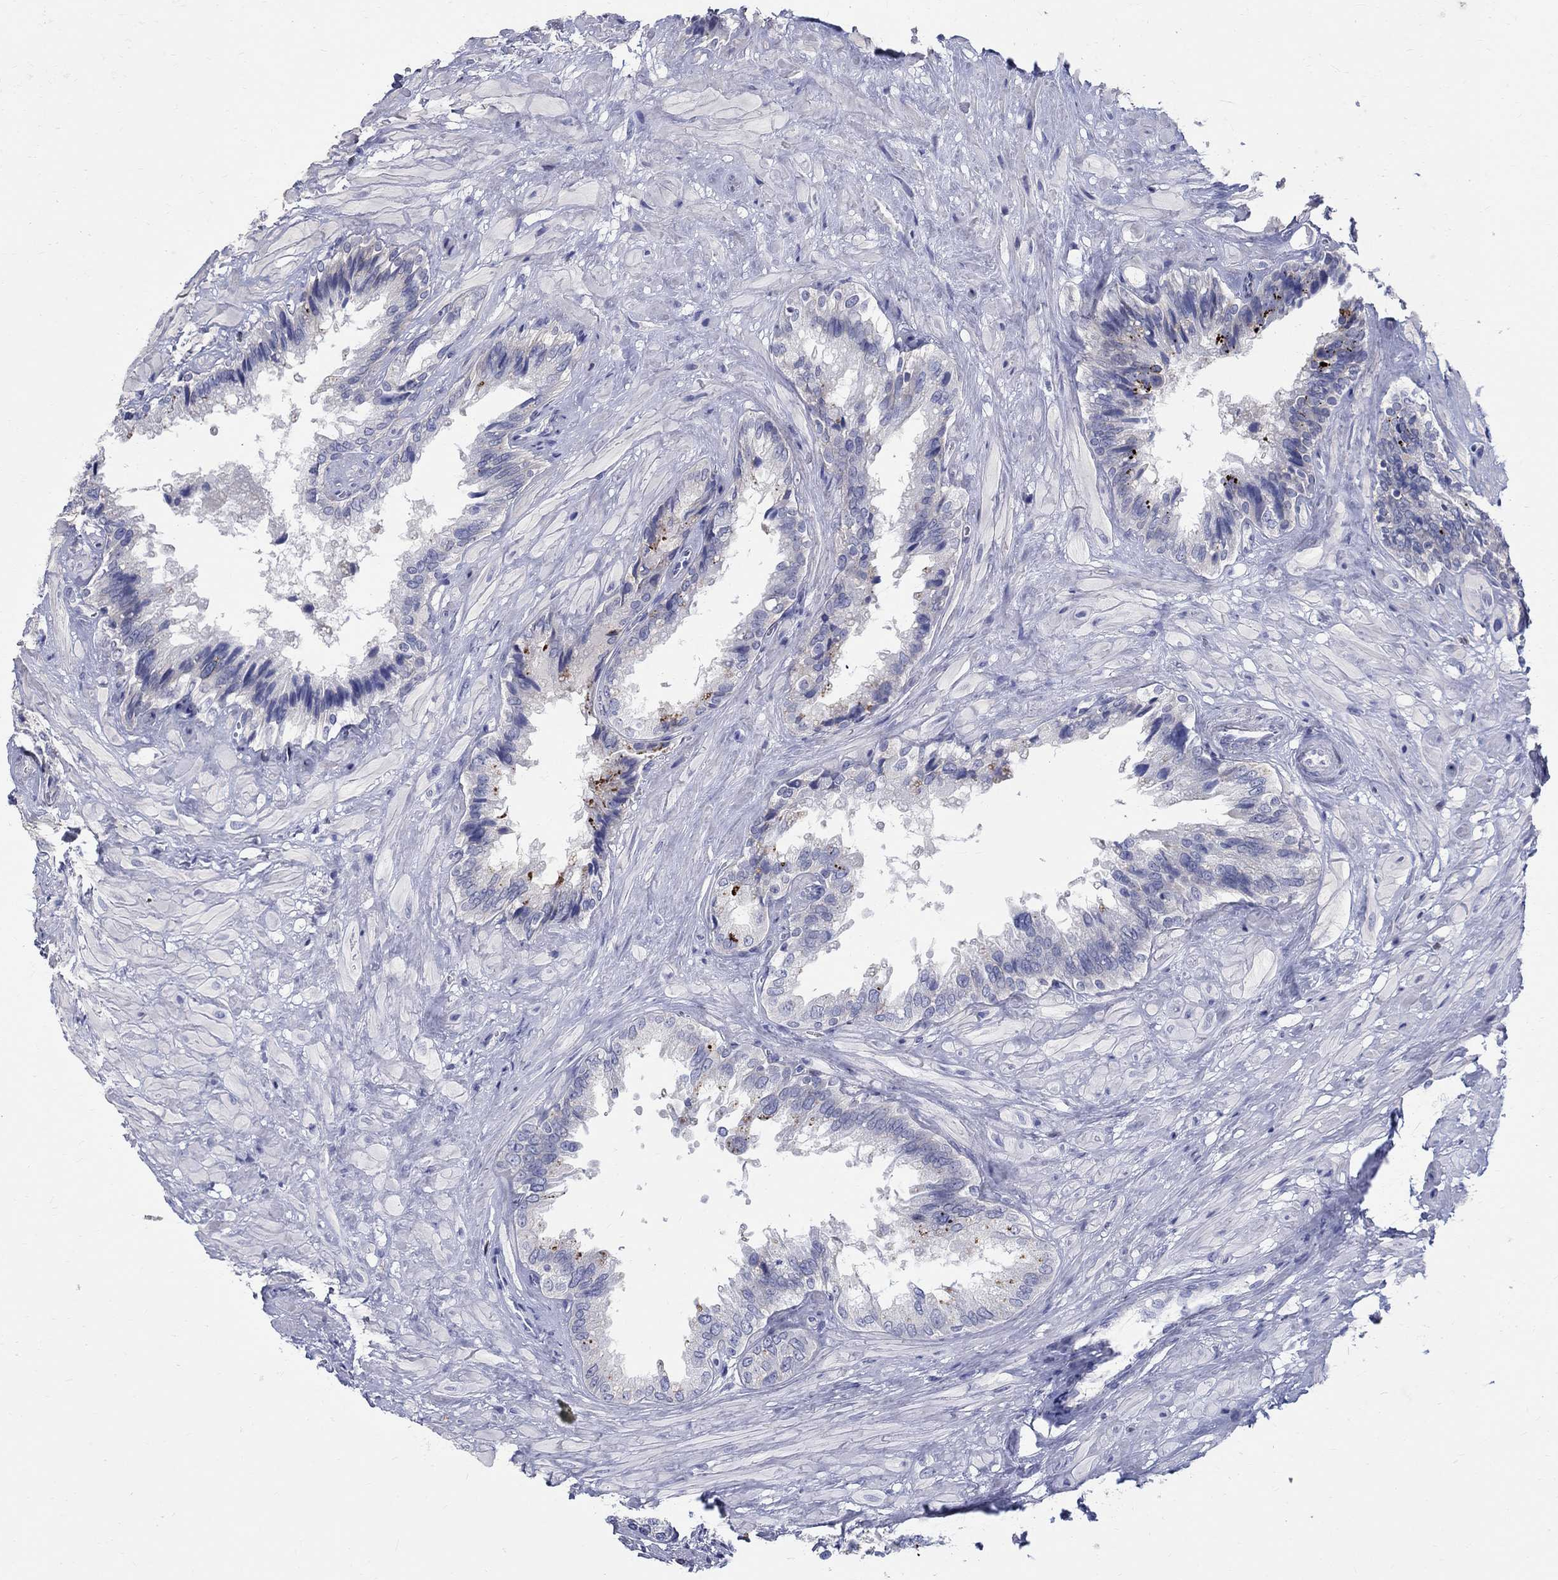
{"staining": {"intensity": "negative", "quantity": "none", "location": "none"}, "tissue": "seminal vesicle", "cell_type": "Glandular cells", "image_type": "normal", "snomed": [{"axis": "morphology", "description": "Normal tissue, NOS"}, {"axis": "topography", "description": "Seminal veicle"}], "caption": "IHC of normal seminal vesicle demonstrates no expression in glandular cells. (DAB (3,3'-diaminobenzidine) IHC, high magnification).", "gene": "SOX2", "patient": {"sex": "male", "age": 67}}